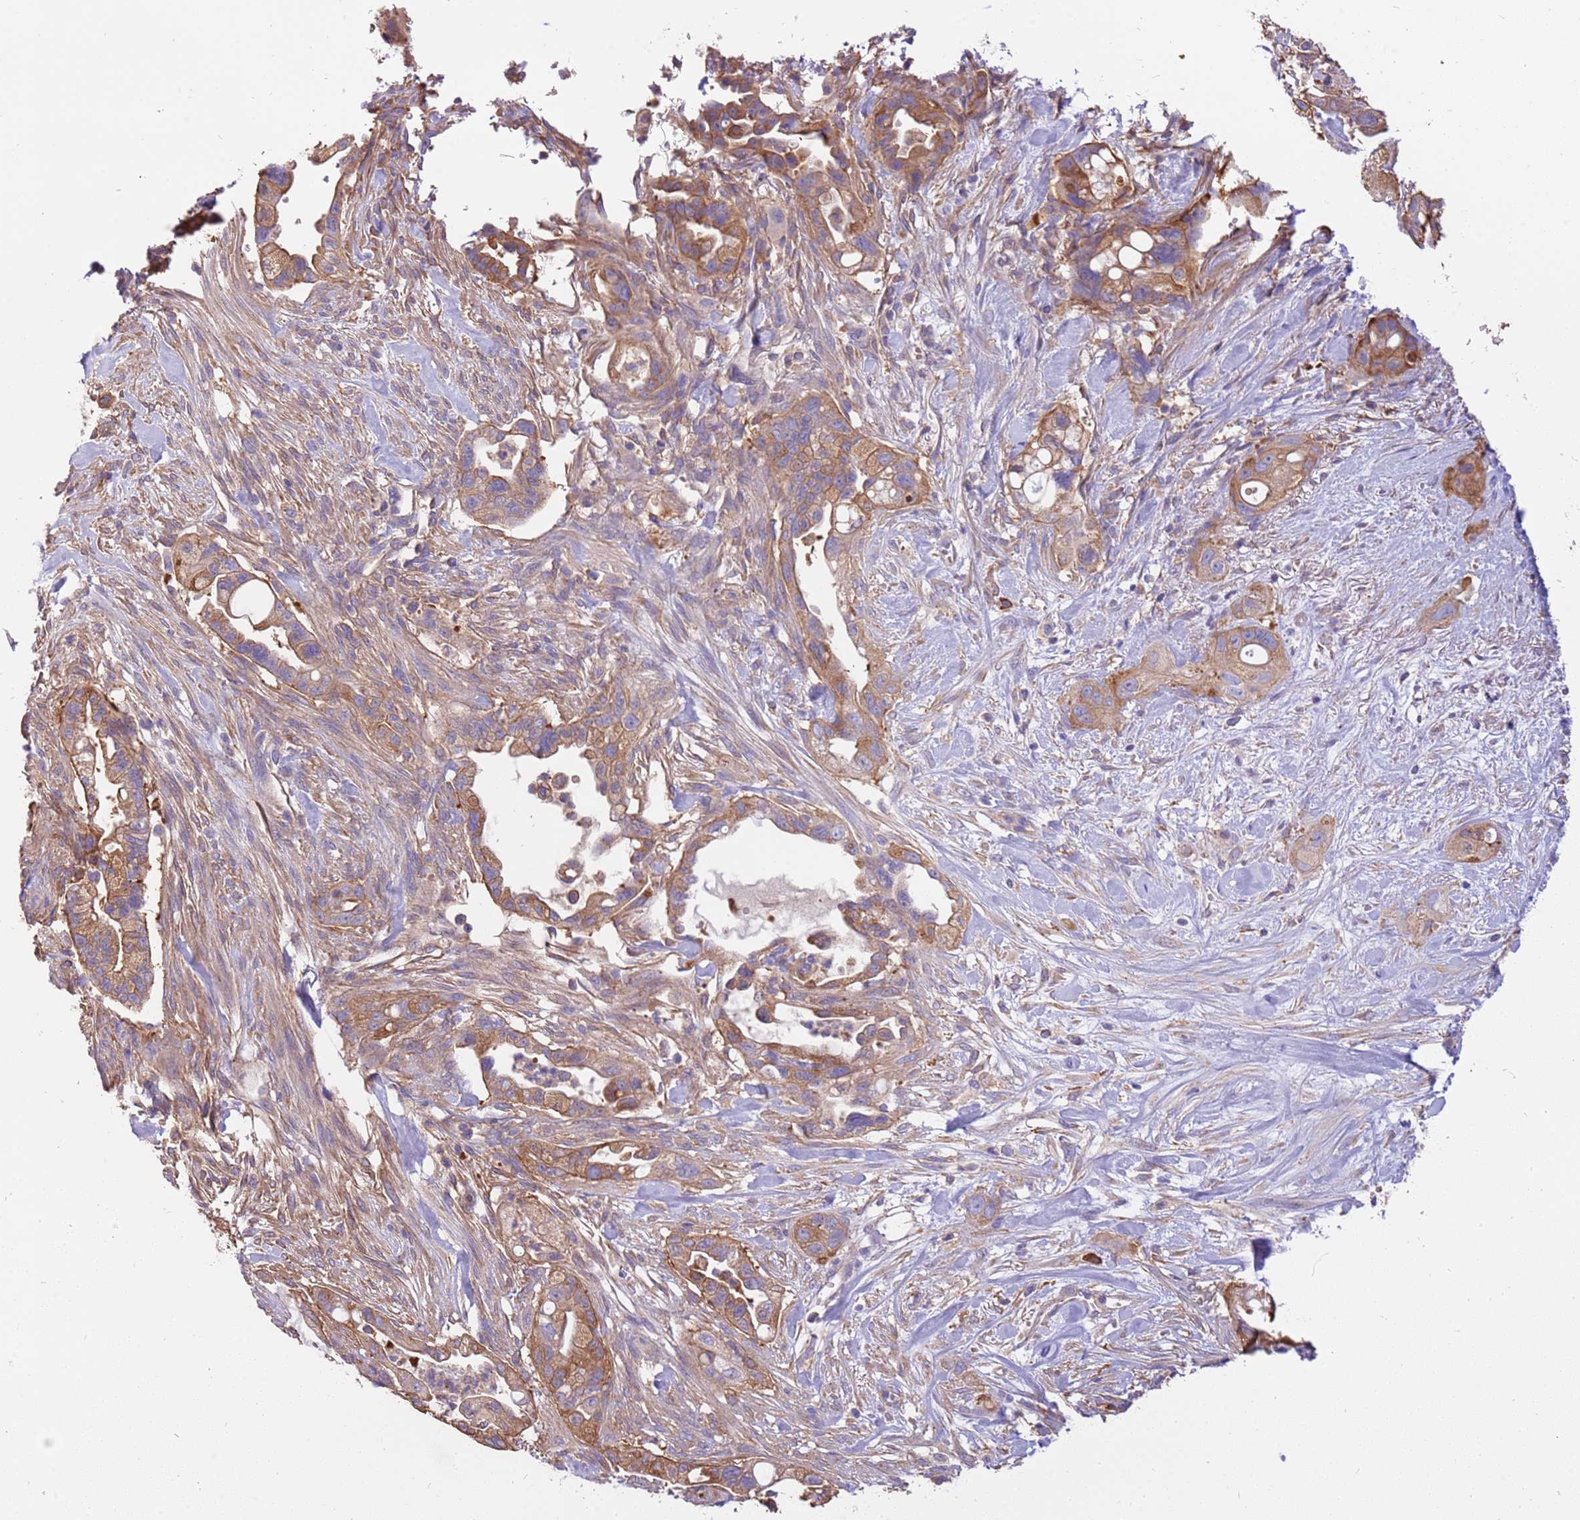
{"staining": {"intensity": "moderate", "quantity": ">75%", "location": "cytoplasmic/membranous"}, "tissue": "pancreatic cancer", "cell_type": "Tumor cells", "image_type": "cancer", "snomed": [{"axis": "morphology", "description": "Adenocarcinoma, NOS"}, {"axis": "topography", "description": "Pancreas"}], "caption": "Adenocarcinoma (pancreatic) stained for a protein exhibits moderate cytoplasmic/membranous positivity in tumor cells.", "gene": "NAALADL1", "patient": {"sex": "male", "age": 44}}